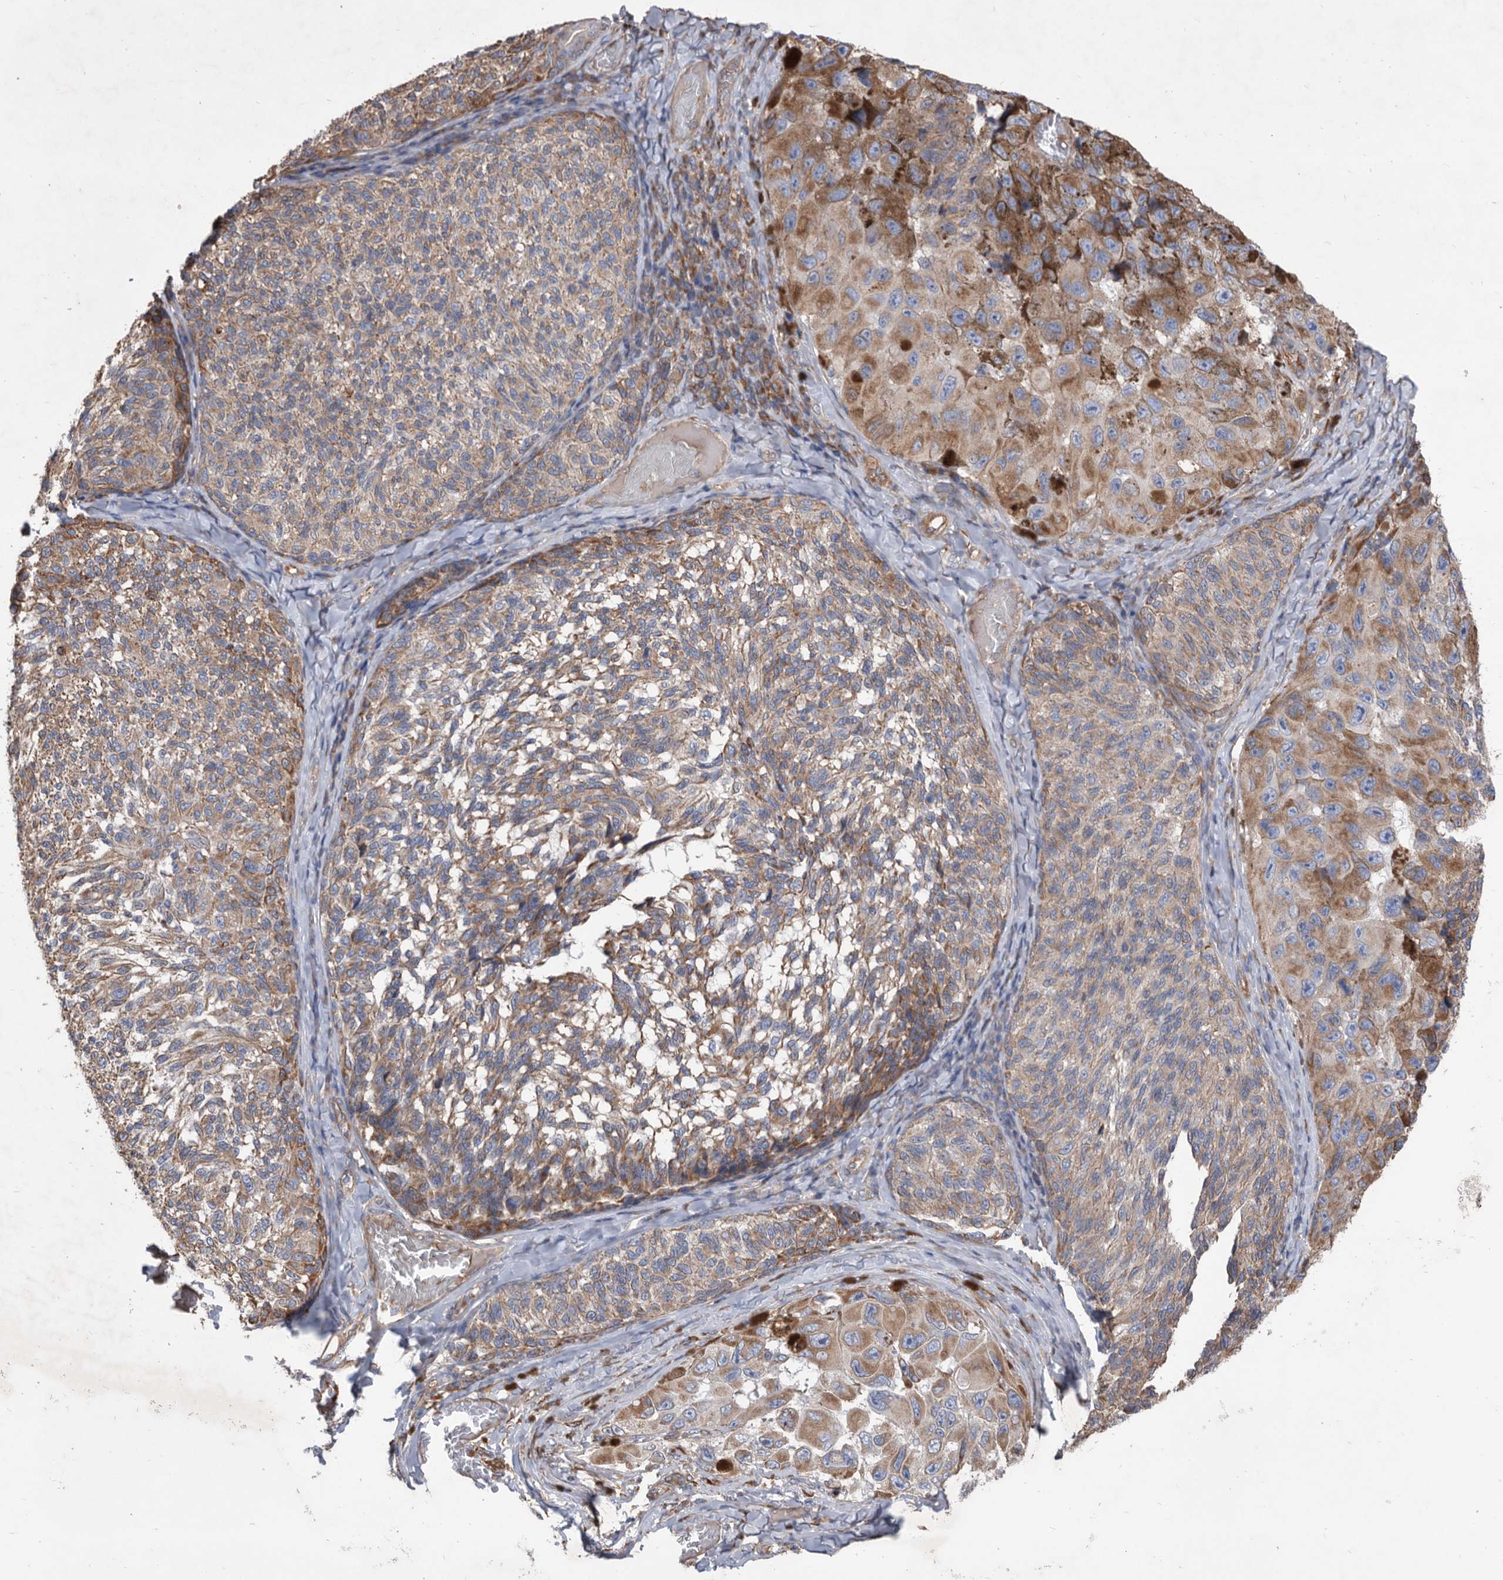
{"staining": {"intensity": "moderate", "quantity": ">75%", "location": "cytoplasmic/membranous"}, "tissue": "melanoma", "cell_type": "Tumor cells", "image_type": "cancer", "snomed": [{"axis": "morphology", "description": "Malignant melanoma, NOS"}, {"axis": "topography", "description": "Skin"}], "caption": "The histopathology image exhibits immunohistochemical staining of malignant melanoma. There is moderate cytoplasmic/membranous expression is seen in approximately >75% of tumor cells. The staining was performed using DAB to visualize the protein expression in brown, while the nuclei were stained in blue with hematoxylin (Magnification: 20x).", "gene": "ATP13A3", "patient": {"sex": "female", "age": 73}}